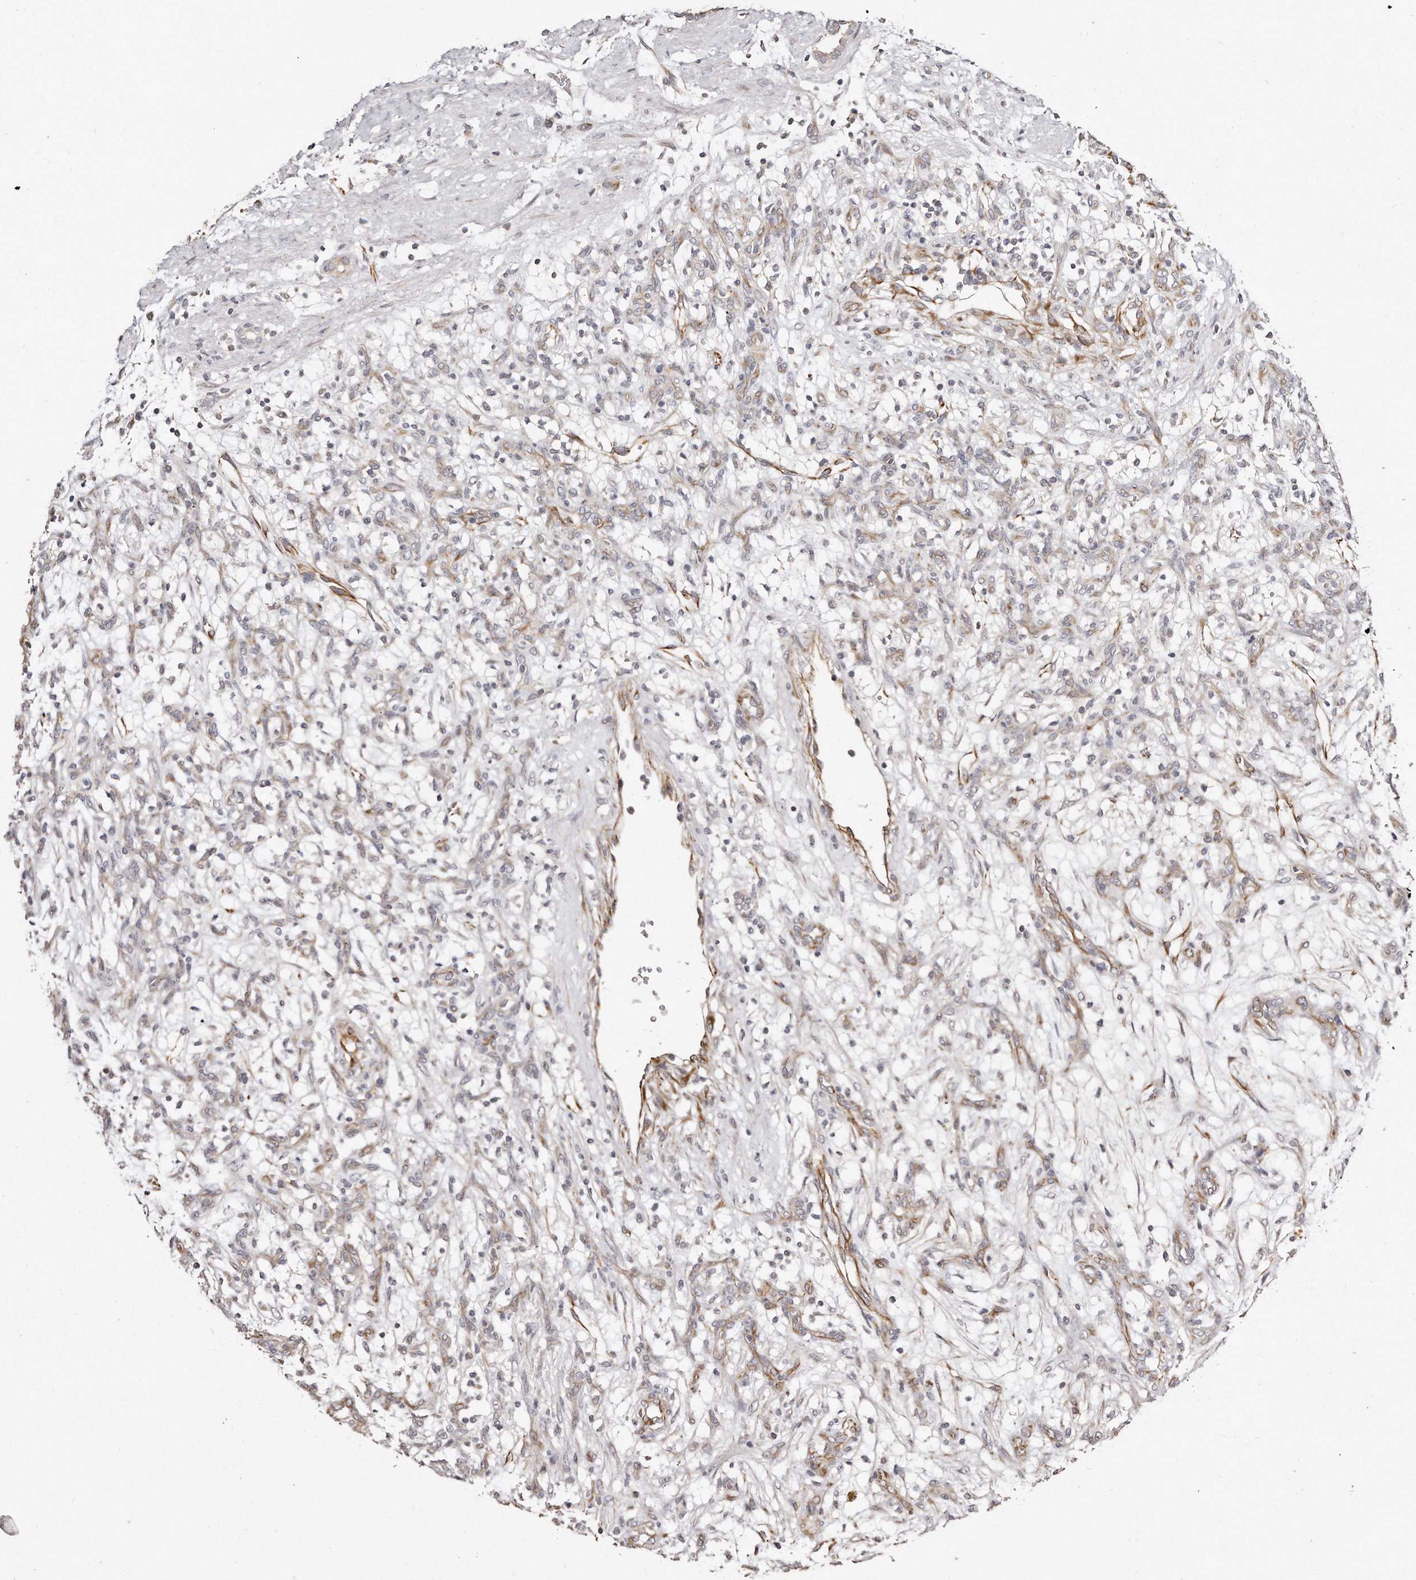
{"staining": {"intensity": "negative", "quantity": "none", "location": "none"}, "tissue": "renal cancer", "cell_type": "Tumor cells", "image_type": "cancer", "snomed": [{"axis": "morphology", "description": "Adenocarcinoma, NOS"}, {"axis": "topography", "description": "Kidney"}], "caption": "Immunohistochemical staining of human renal cancer (adenocarcinoma) shows no significant expression in tumor cells.", "gene": "ZYG11A", "patient": {"sex": "female", "age": 57}}